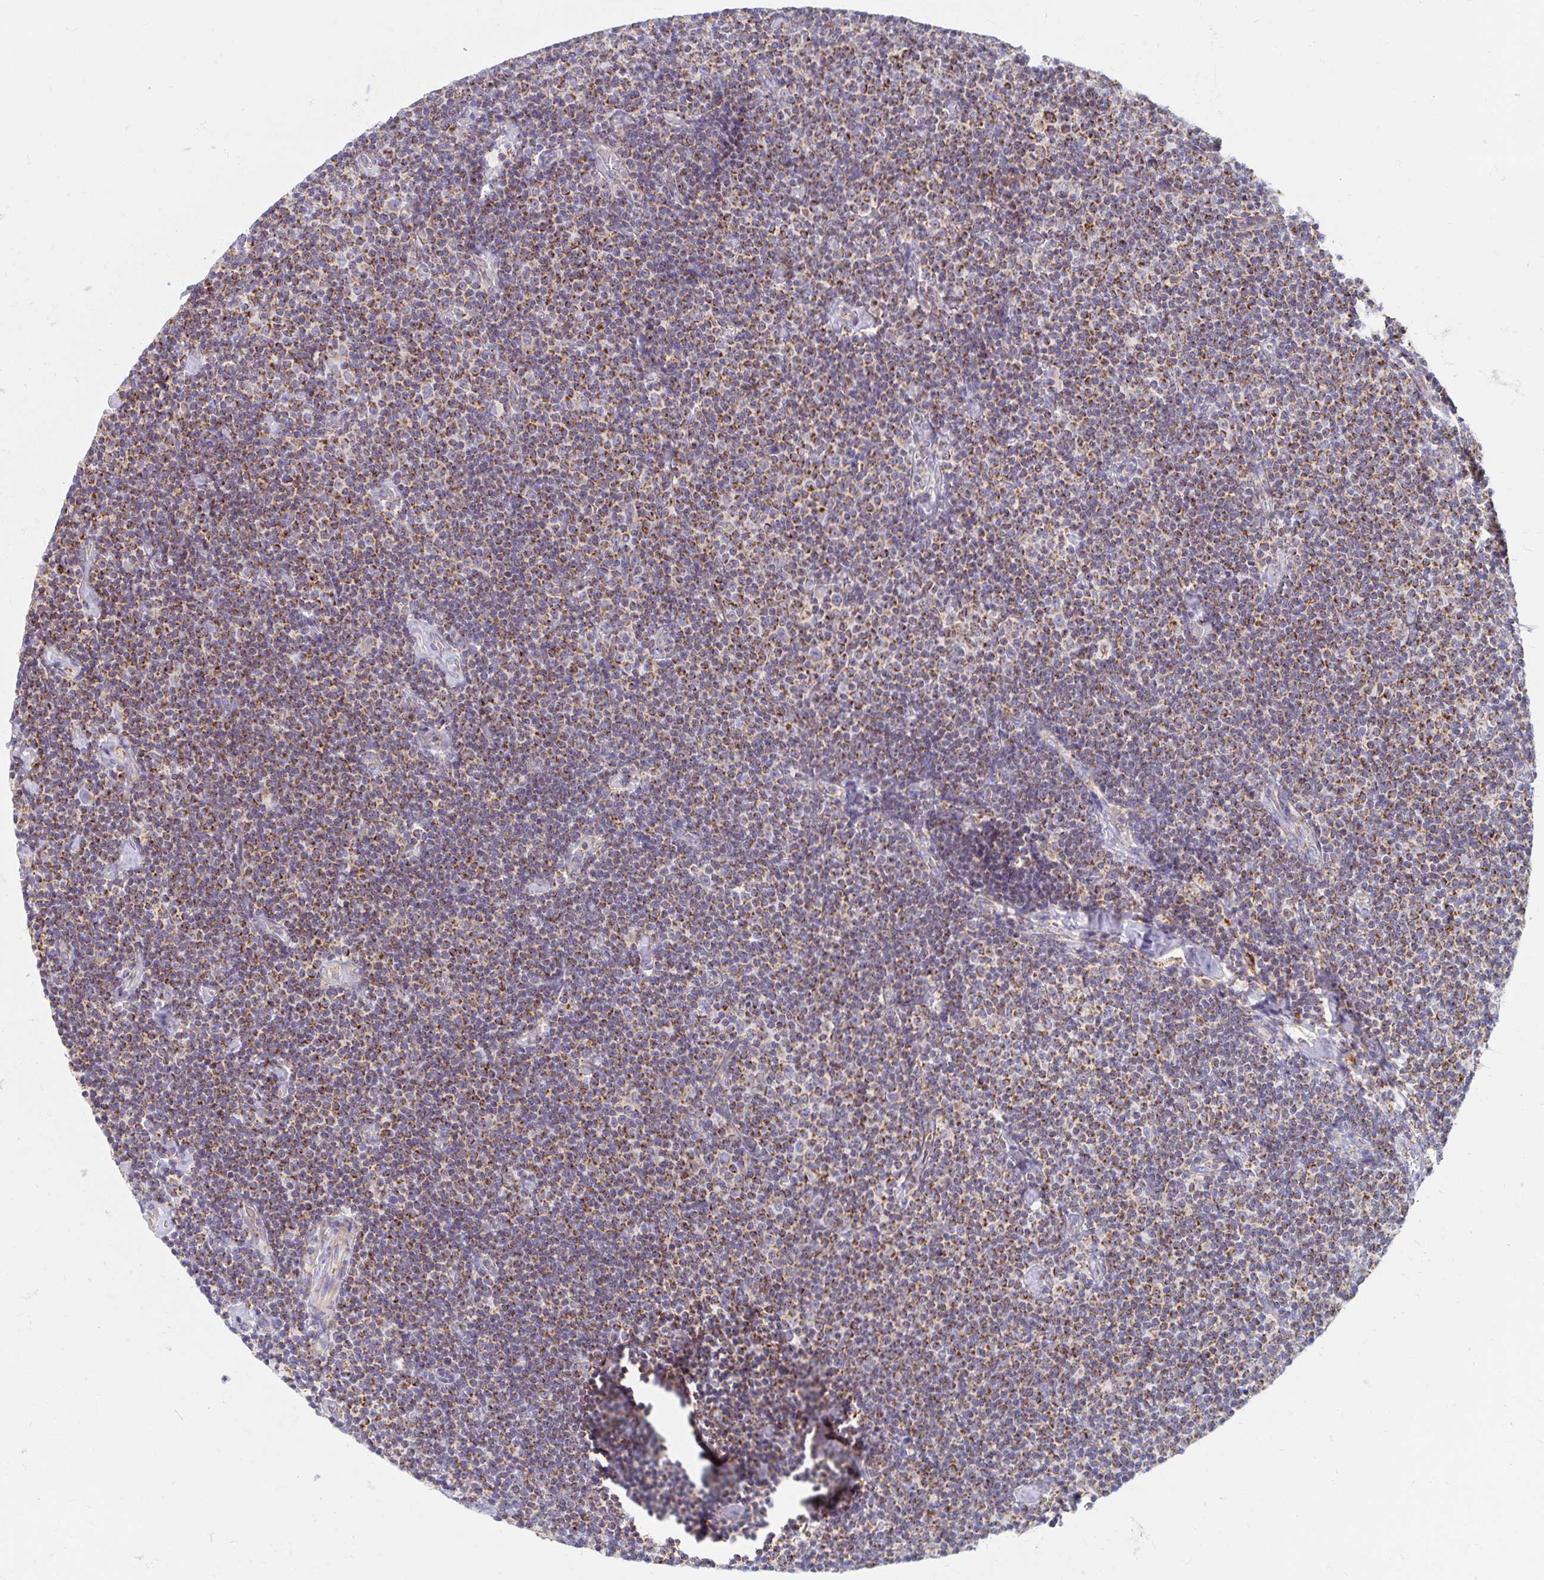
{"staining": {"intensity": "moderate", "quantity": ">75%", "location": "cytoplasmic/membranous"}, "tissue": "lymphoma", "cell_type": "Tumor cells", "image_type": "cancer", "snomed": [{"axis": "morphology", "description": "Malignant lymphoma, non-Hodgkin's type, Low grade"}, {"axis": "topography", "description": "Lymph node"}], "caption": "Low-grade malignant lymphoma, non-Hodgkin's type tissue exhibits moderate cytoplasmic/membranous positivity in approximately >75% of tumor cells Nuclei are stained in blue.", "gene": "MAVS", "patient": {"sex": "male", "age": 81}}